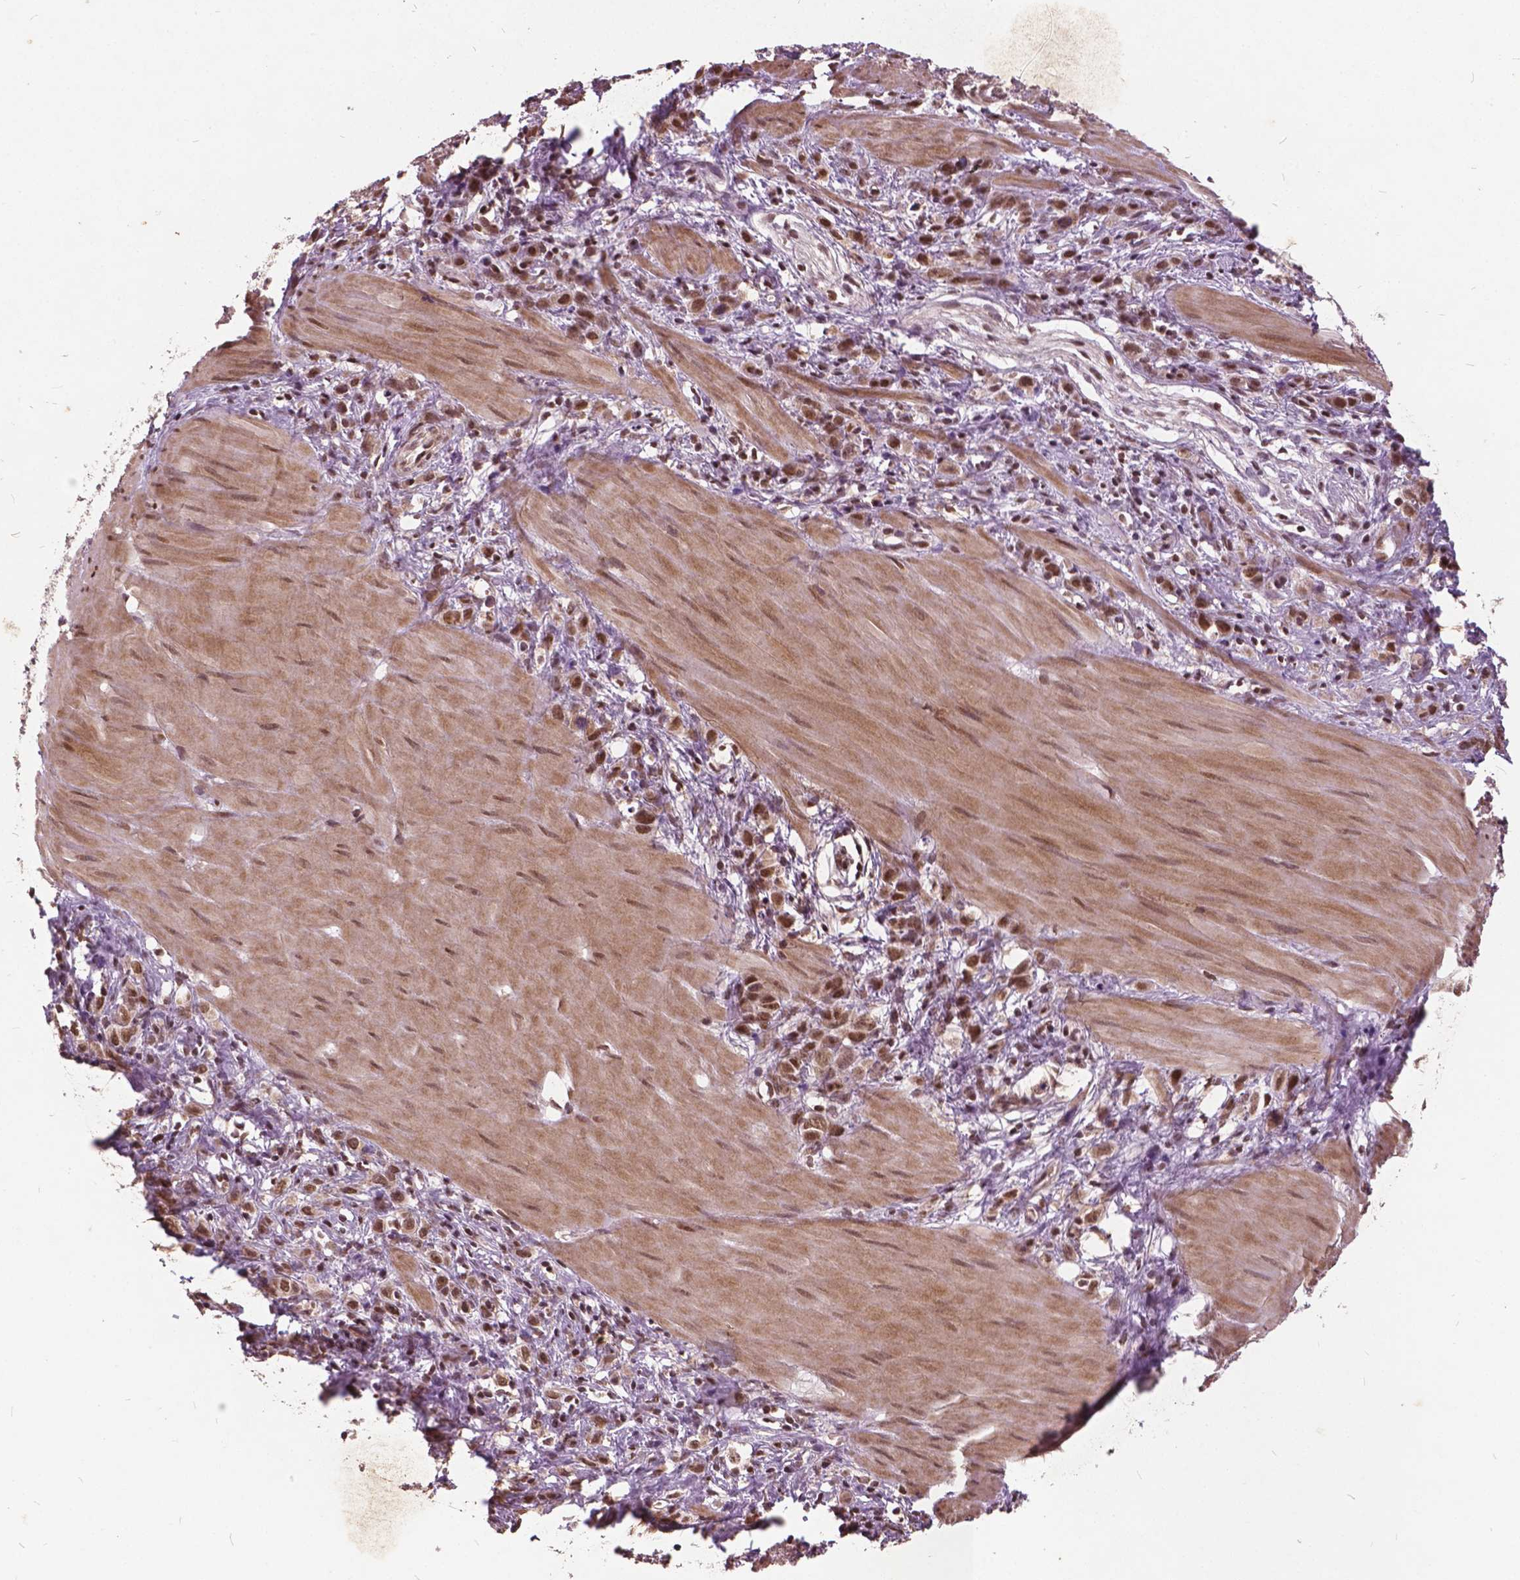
{"staining": {"intensity": "moderate", "quantity": ">75%", "location": "nuclear"}, "tissue": "stomach cancer", "cell_type": "Tumor cells", "image_type": "cancer", "snomed": [{"axis": "morphology", "description": "Adenocarcinoma, NOS"}, {"axis": "topography", "description": "Stomach"}], "caption": "Moderate nuclear positivity is seen in approximately >75% of tumor cells in stomach adenocarcinoma.", "gene": "GPS2", "patient": {"sex": "male", "age": 47}}